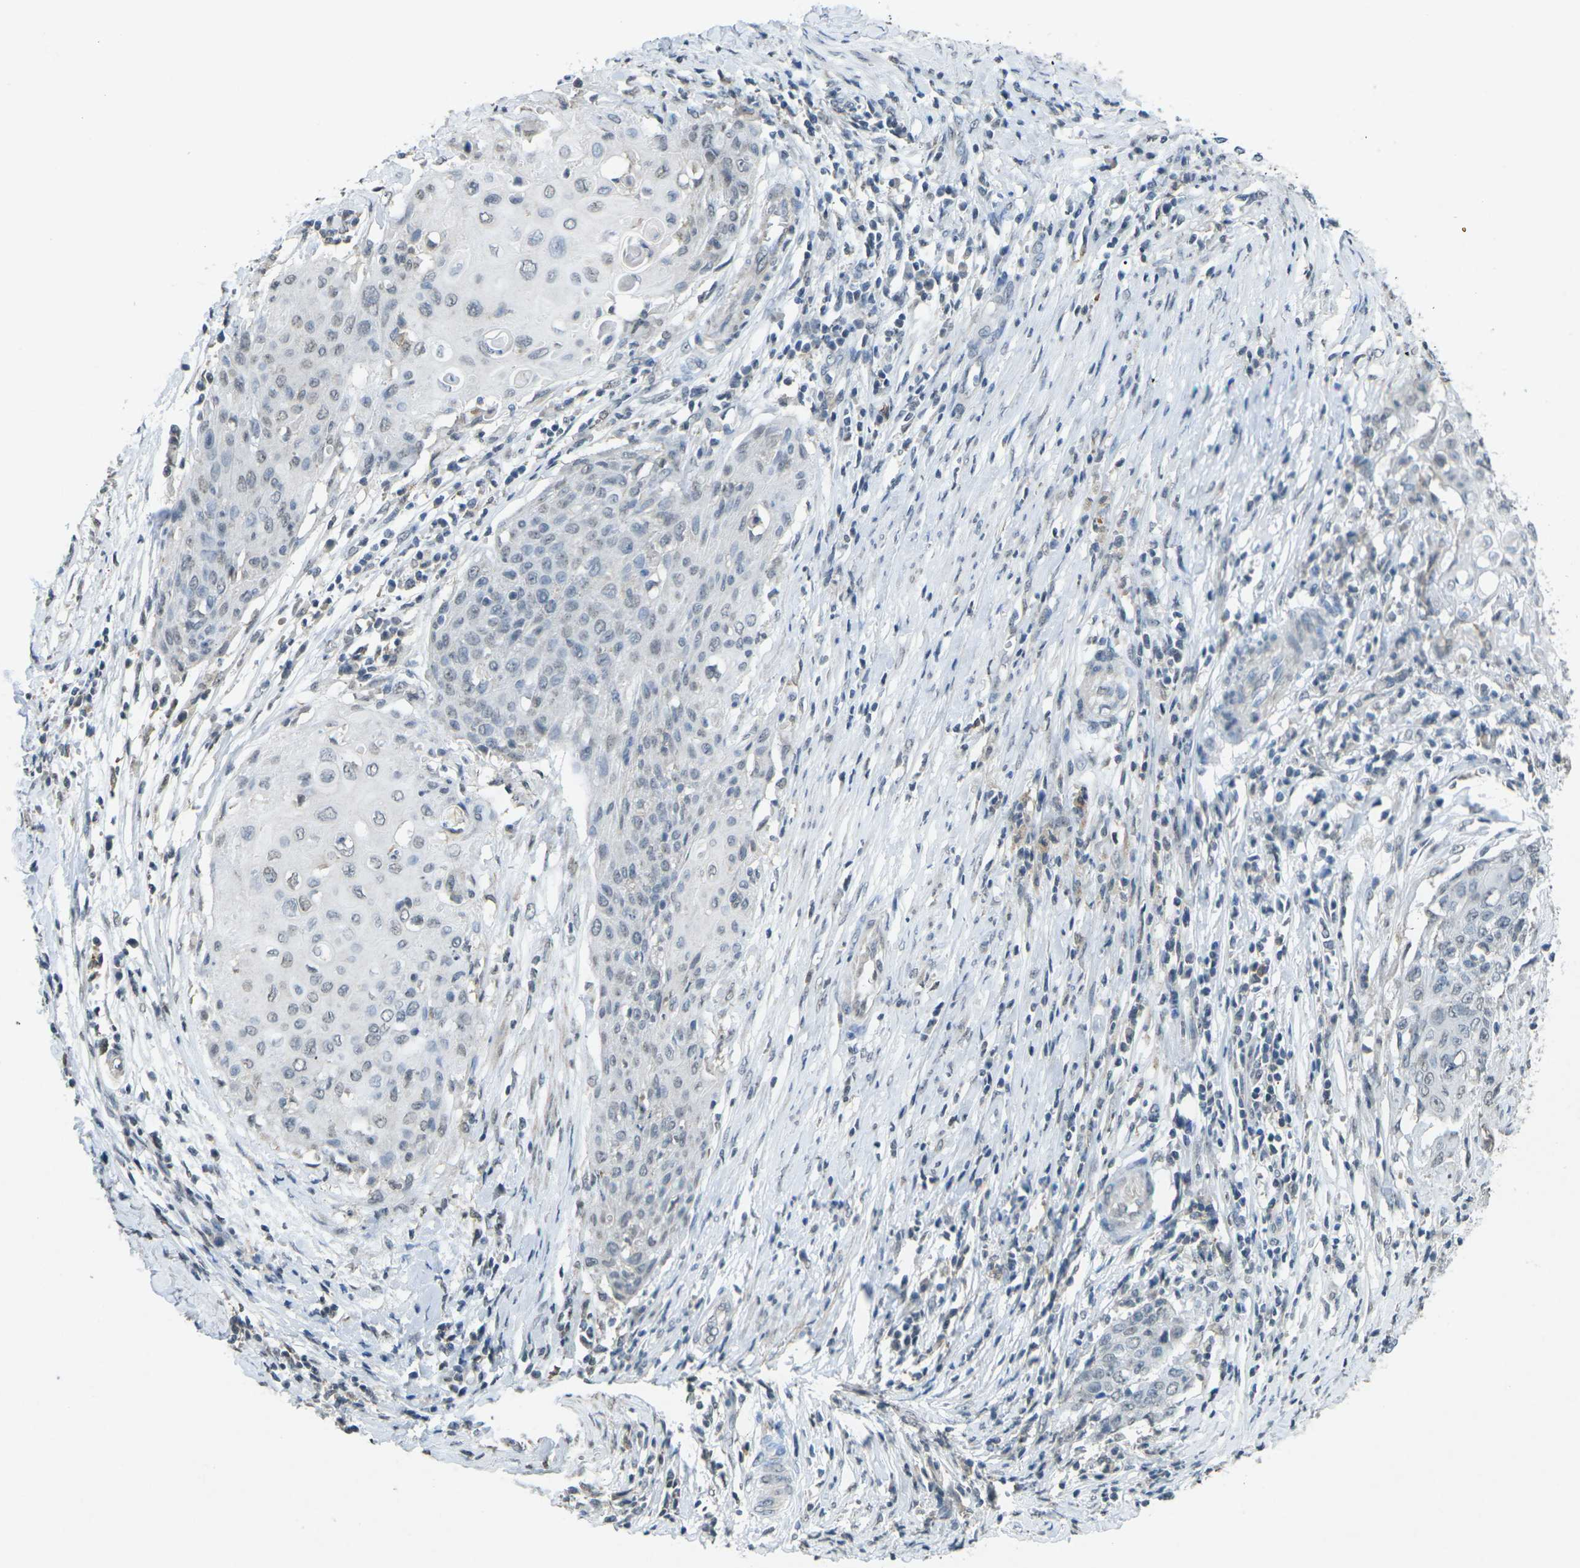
{"staining": {"intensity": "weak", "quantity": "<25%", "location": "nuclear"}, "tissue": "cervical cancer", "cell_type": "Tumor cells", "image_type": "cancer", "snomed": [{"axis": "morphology", "description": "Squamous cell carcinoma, NOS"}, {"axis": "topography", "description": "Cervix"}], "caption": "Immunohistochemical staining of cervical cancer displays no significant expression in tumor cells.", "gene": "TFR2", "patient": {"sex": "female", "age": 39}}